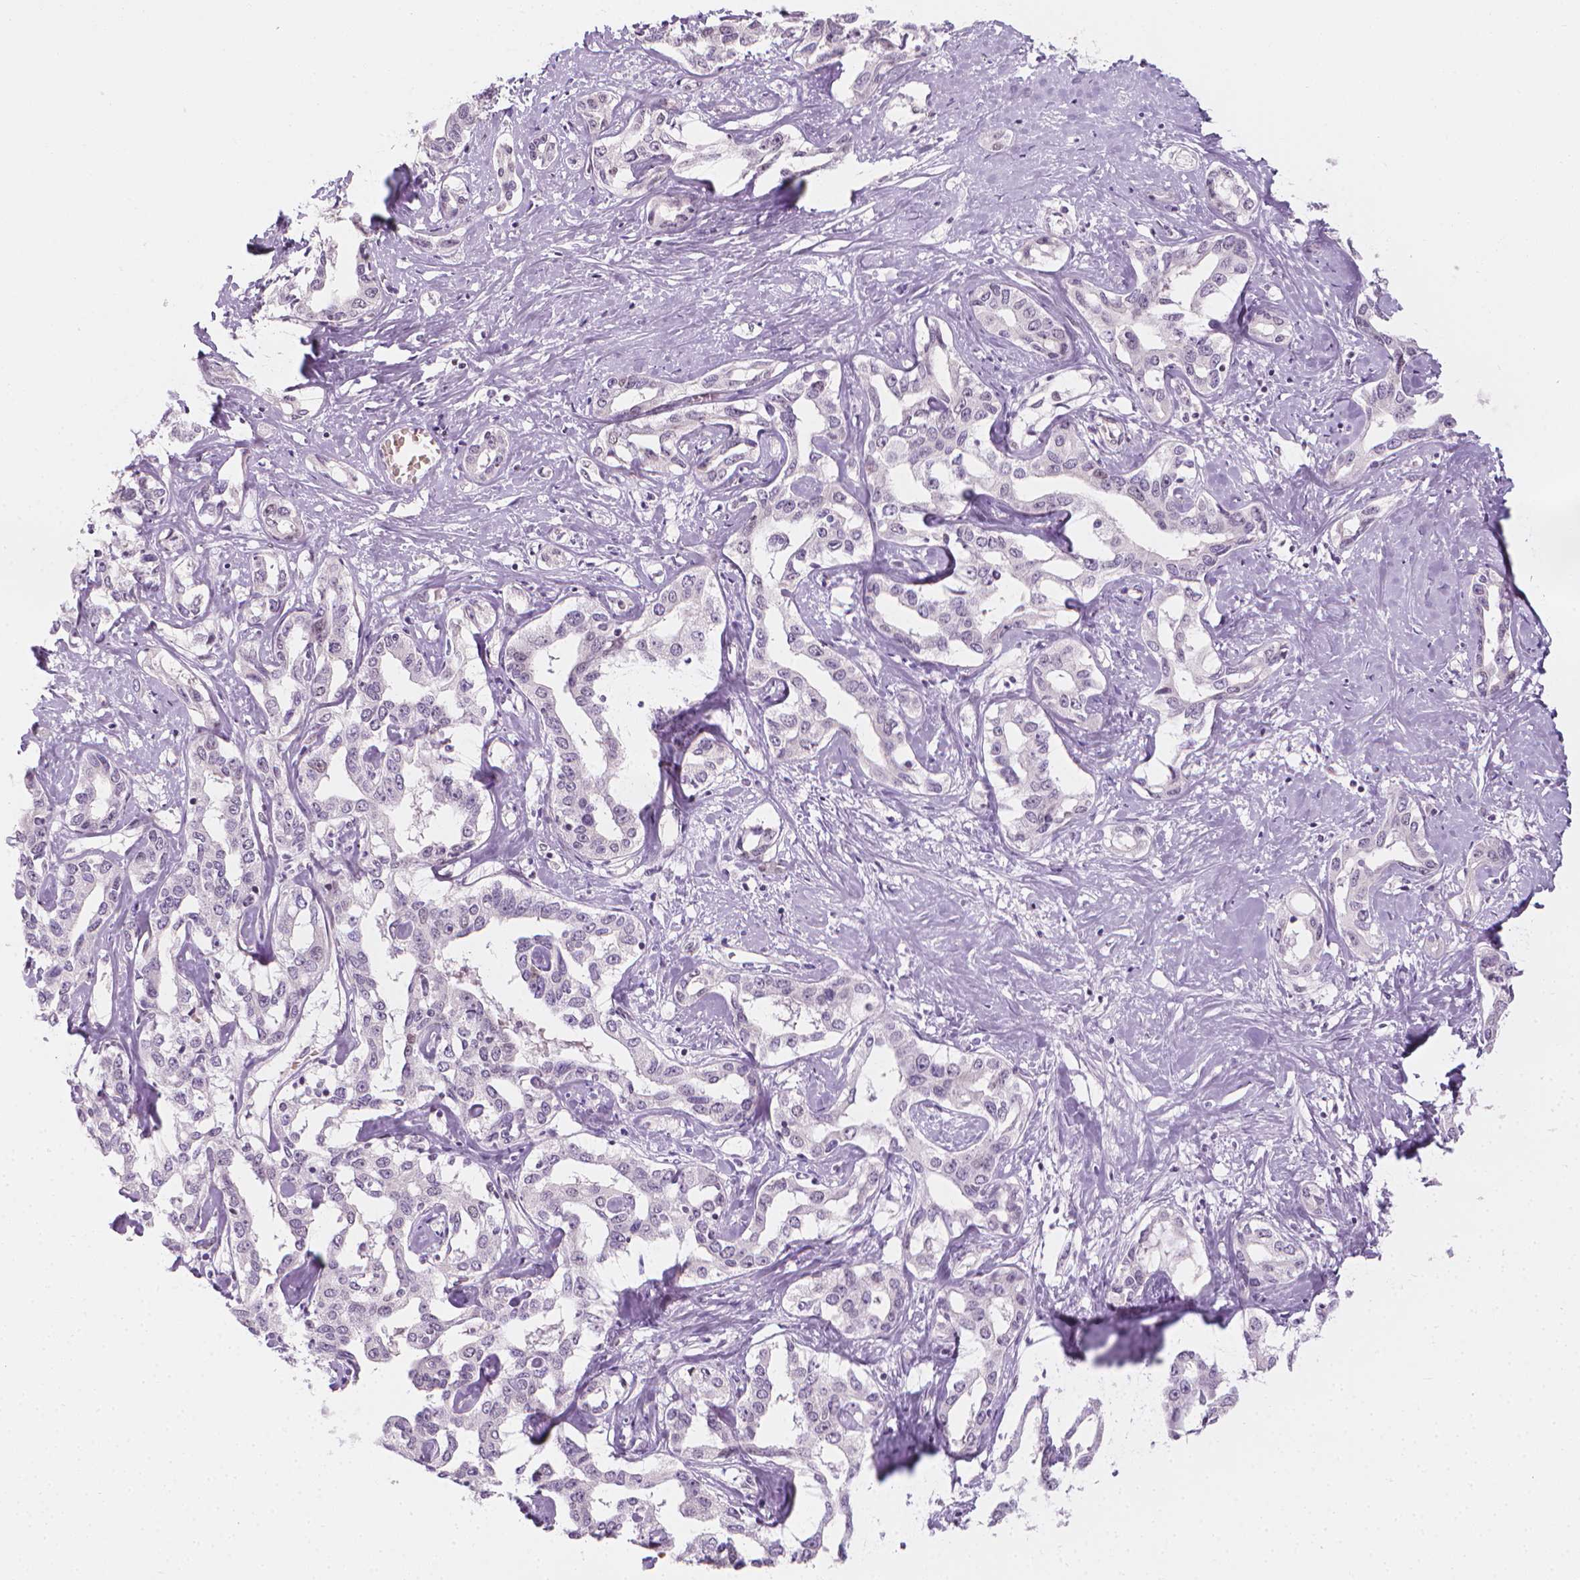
{"staining": {"intensity": "negative", "quantity": "none", "location": "none"}, "tissue": "liver cancer", "cell_type": "Tumor cells", "image_type": "cancer", "snomed": [{"axis": "morphology", "description": "Cholangiocarcinoma"}, {"axis": "topography", "description": "Liver"}], "caption": "Image shows no protein positivity in tumor cells of liver cancer (cholangiocarcinoma) tissue. (DAB immunohistochemistry (IHC) visualized using brightfield microscopy, high magnification).", "gene": "CDKN1C", "patient": {"sex": "male", "age": 59}}